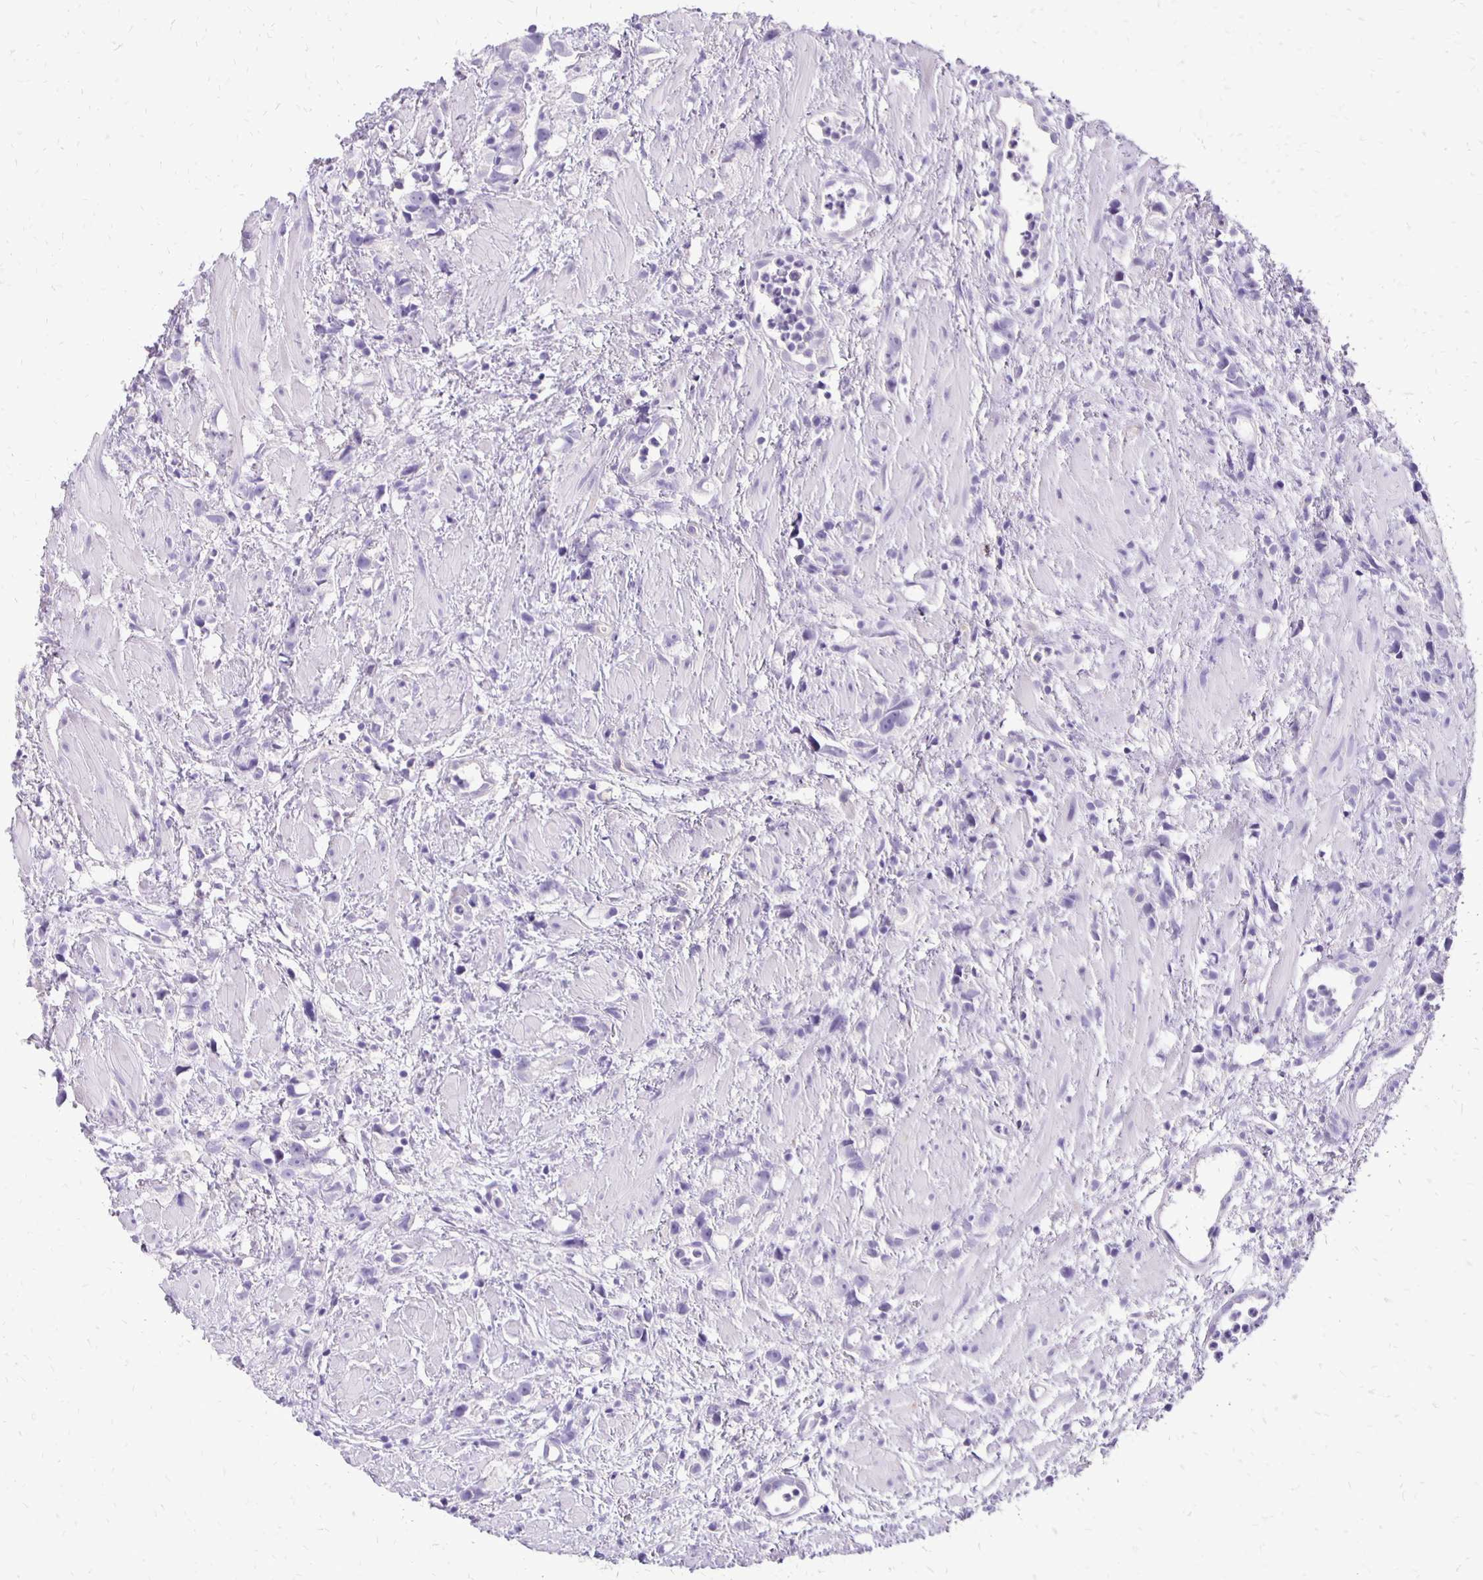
{"staining": {"intensity": "negative", "quantity": "none", "location": "none"}, "tissue": "prostate cancer", "cell_type": "Tumor cells", "image_type": "cancer", "snomed": [{"axis": "morphology", "description": "Adenocarcinoma, High grade"}, {"axis": "topography", "description": "Prostate"}], "caption": "The photomicrograph demonstrates no staining of tumor cells in prostate adenocarcinoma (high-grade).", "gene": "ANKRD45", "patient": {"sex": "male", "age": 75}}